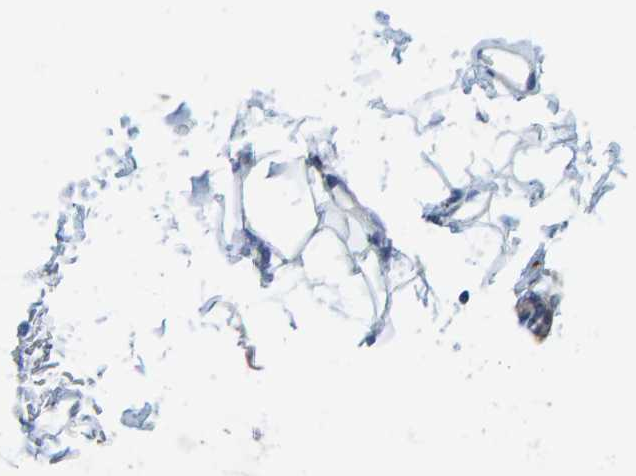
{"staining": {"intensity": "negative", "quantity": "none", "location": "none"}, "tissue": "adipose tissue", "cell_type": "Adipocytes", "image_type": "normal", "snomed": [{"axis": "morphology", "description": "Normal tissue, NOS"}, {"axis": "topography", "description": "Cartilage tissue"}, {"axis": "topography", "description": "Lung"}], "caption": "Immunohistochemistry histopathology image of benign adipose tissue stained for a protein (brown), which demonstrates no positivity in adipocytes.", "gene": "MAP1B", "patient": {"sex": "female", "age": 77}}